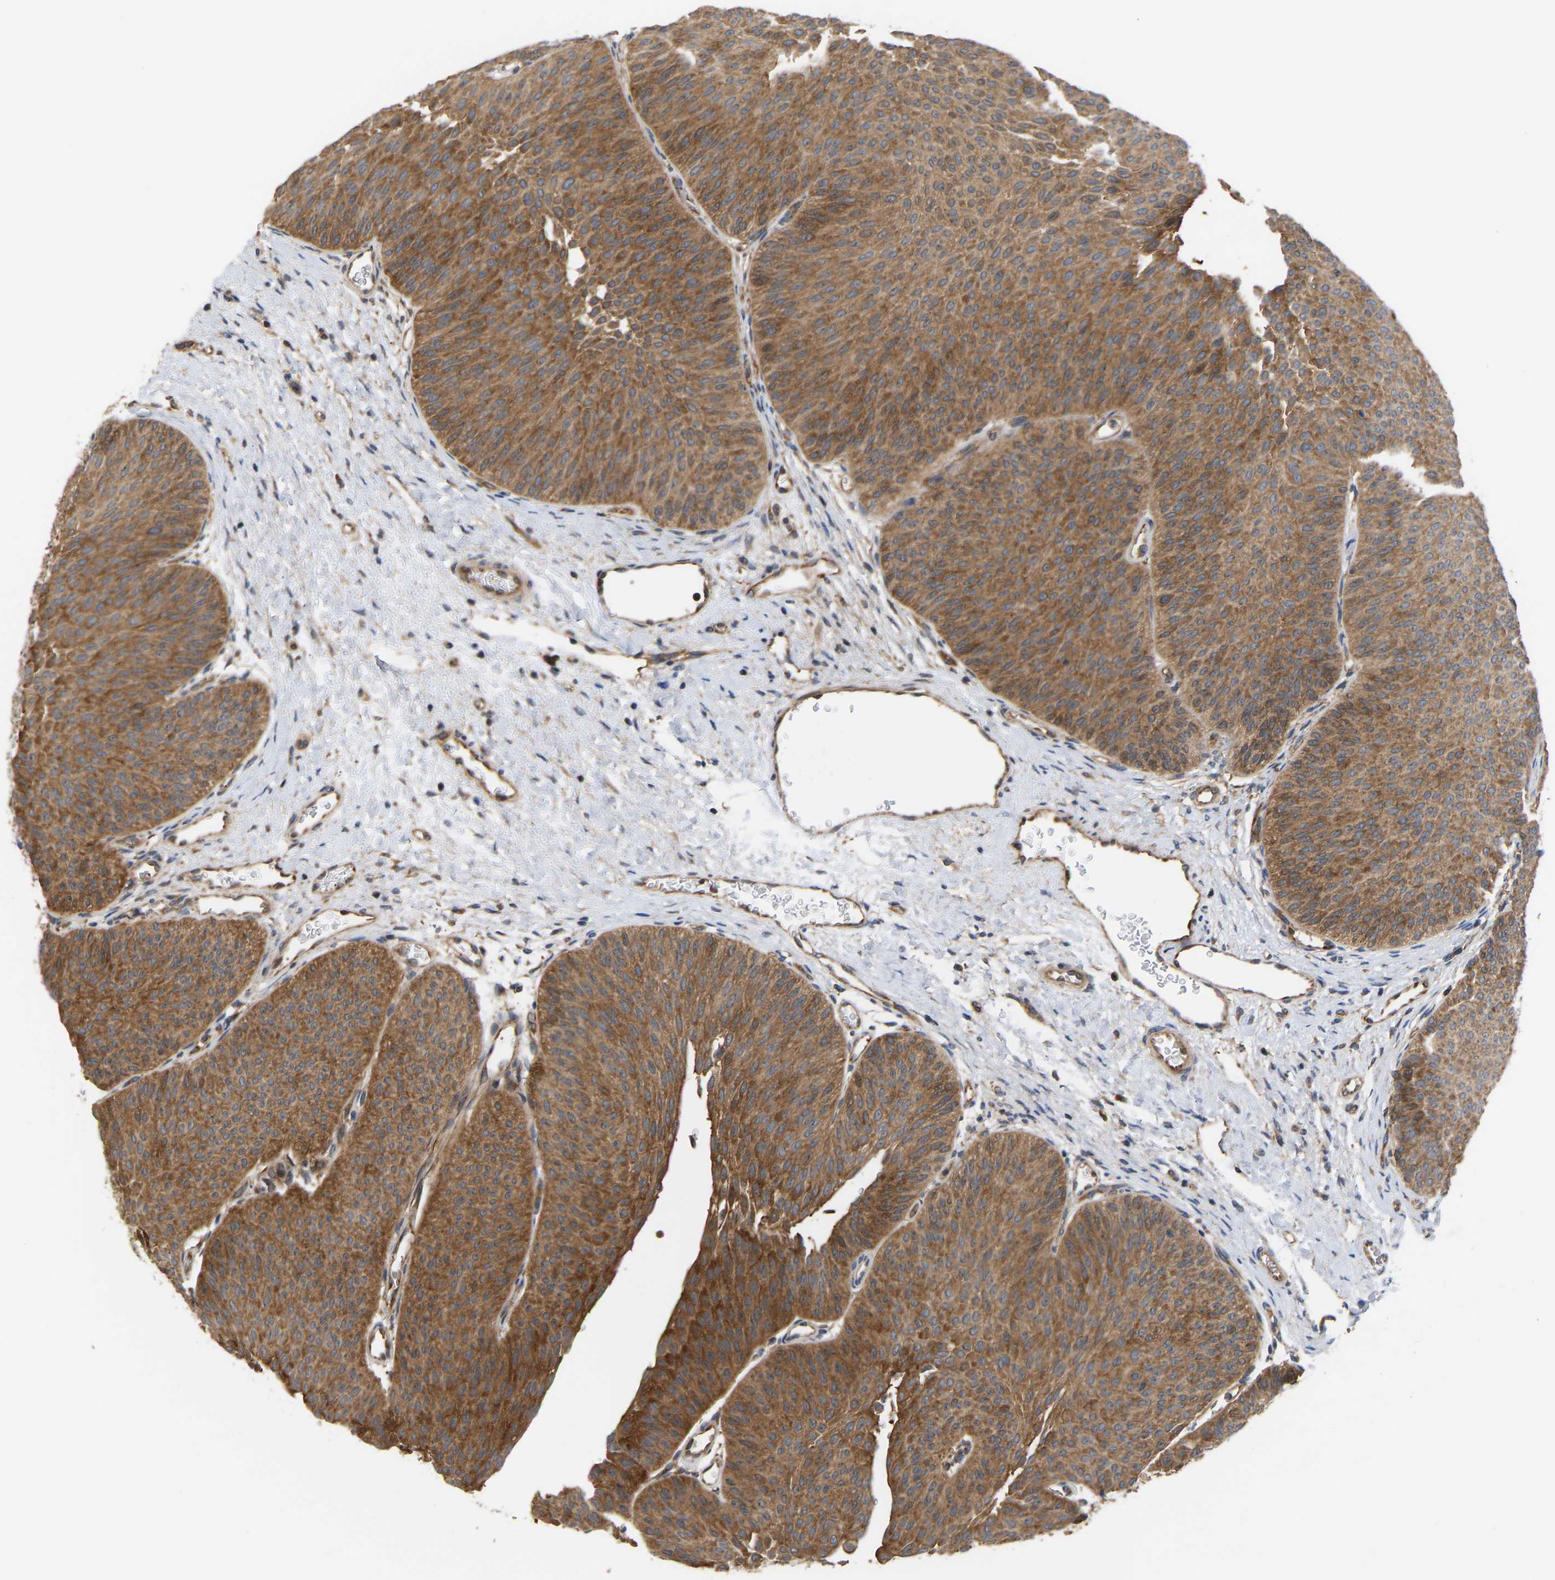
{"staining": {"intensity": "moderate", "quantity": ">75%", "location": "cytoplasmic/membranous"}, "tissue": "urothelial cancer", "cell_type": "Tumor cells", "image_type": "cancer", "snomed": [{"axis": "morphology", "description": "Urothelial carcinoma, Low grade"}, {"axis": "topography", "description": "Urinary bladder"}], "caption": "A histopathology image of human low-grade urothelial carcinoma stained for a protein shows moderate cytoplasmic/membranous brown staining in tumor cells.", "gene": "LAPTM4B", "patient": {"sex": "female", "age": 60}}